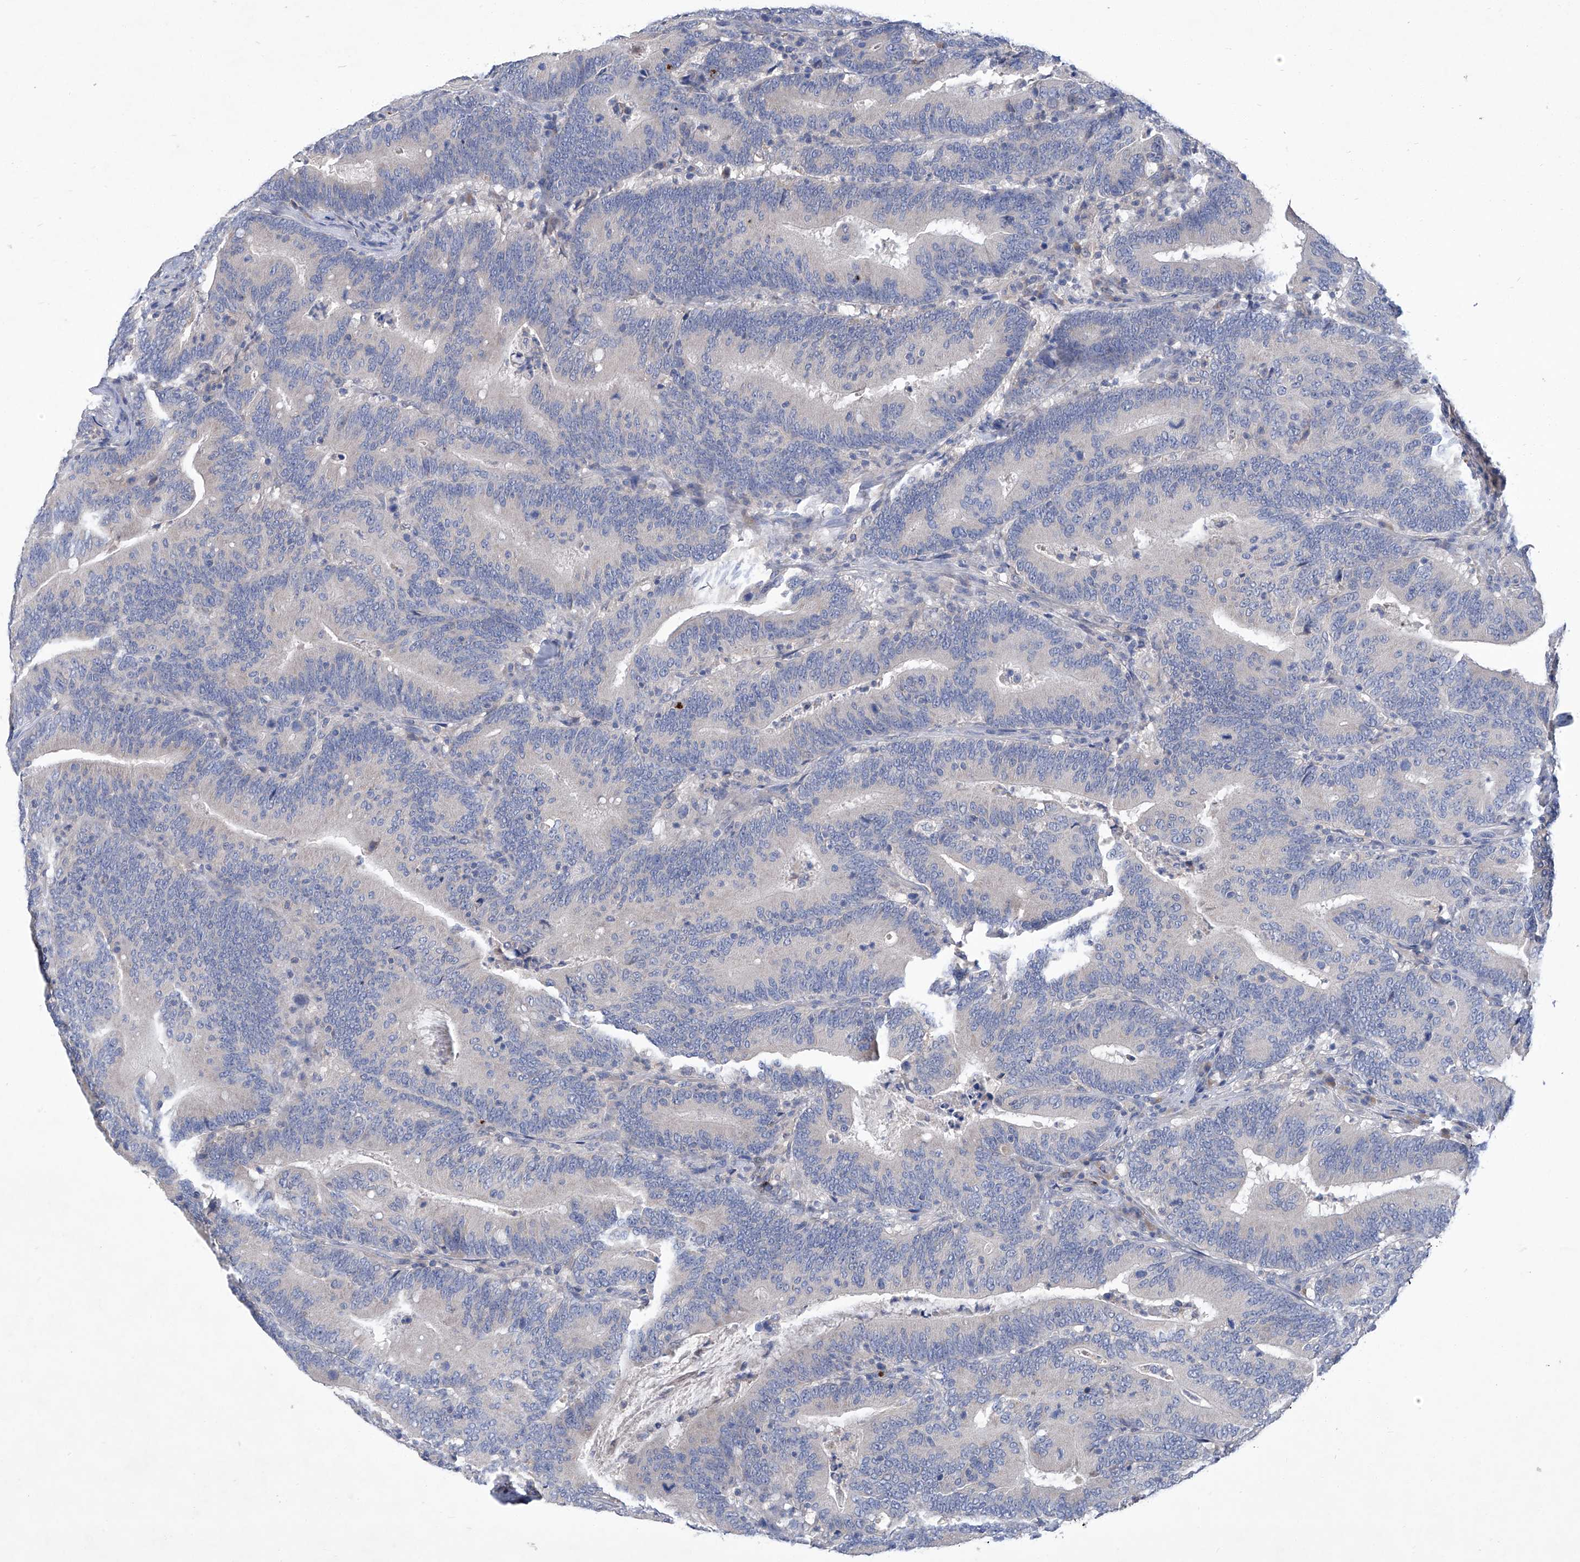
{"staining": {"intensity": "negative", "quantity": "none", "location": "none"}, "tissue": "colorectal cancer", "cell_type": "Tumor cells", "image_type": "cancer", "snomed": [{"axis": "morphology", "description": "Adenocarcinoma, NOS"}, {"axis": "topography", "description": "Colon"}], "caption": "This micrograph is of colorectal cancer stained with immunohistochemistry (IHC) to label a protein in brown with the nuclei are counter-stained blue. There is no expression in tumor cells.", "gene": "SBK2", "patient": {"sex": "female", "age": 66}}